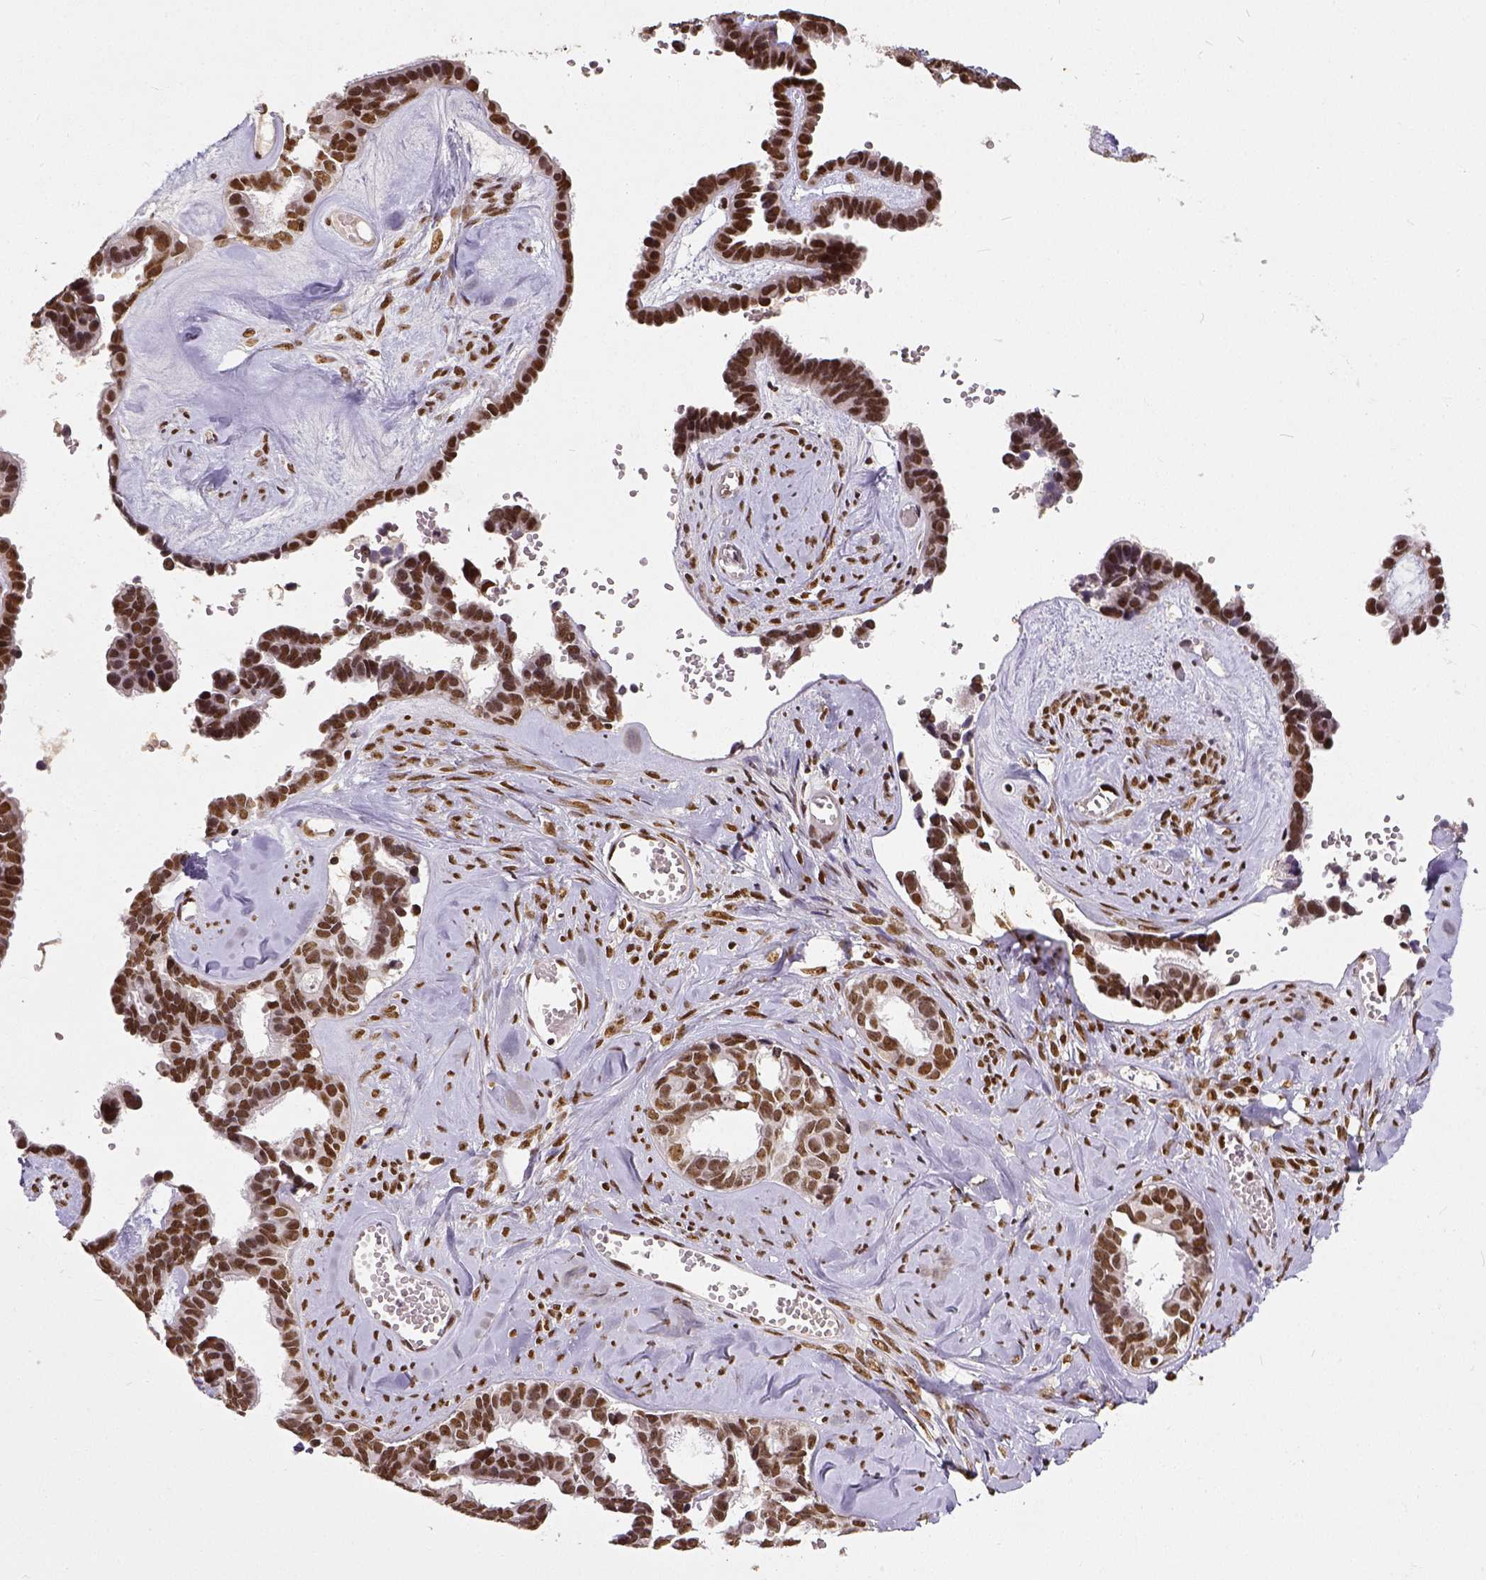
{"staining": {"intensity": "strong", "quantity": ">75%", "location": "nuclear"}, "tissue": "ovarian cancer", "cell_type": "Tumor cells", "image_type": "cancer", "snomed": [{"axis": "morphology", "description": "Cystadenocarcinoma, serous, NOS"}, {"axis": "topography", "description": "Ovary"}], "caption": "Approximately >75% of tumor cells in human ovarian serous cystadenocarcinoma exhibit strong nuclear protein positivity as visualized by brown immunohistochemical staining.", "gene": "ATRX", "patient": {"sex": "female", "age": 69}}